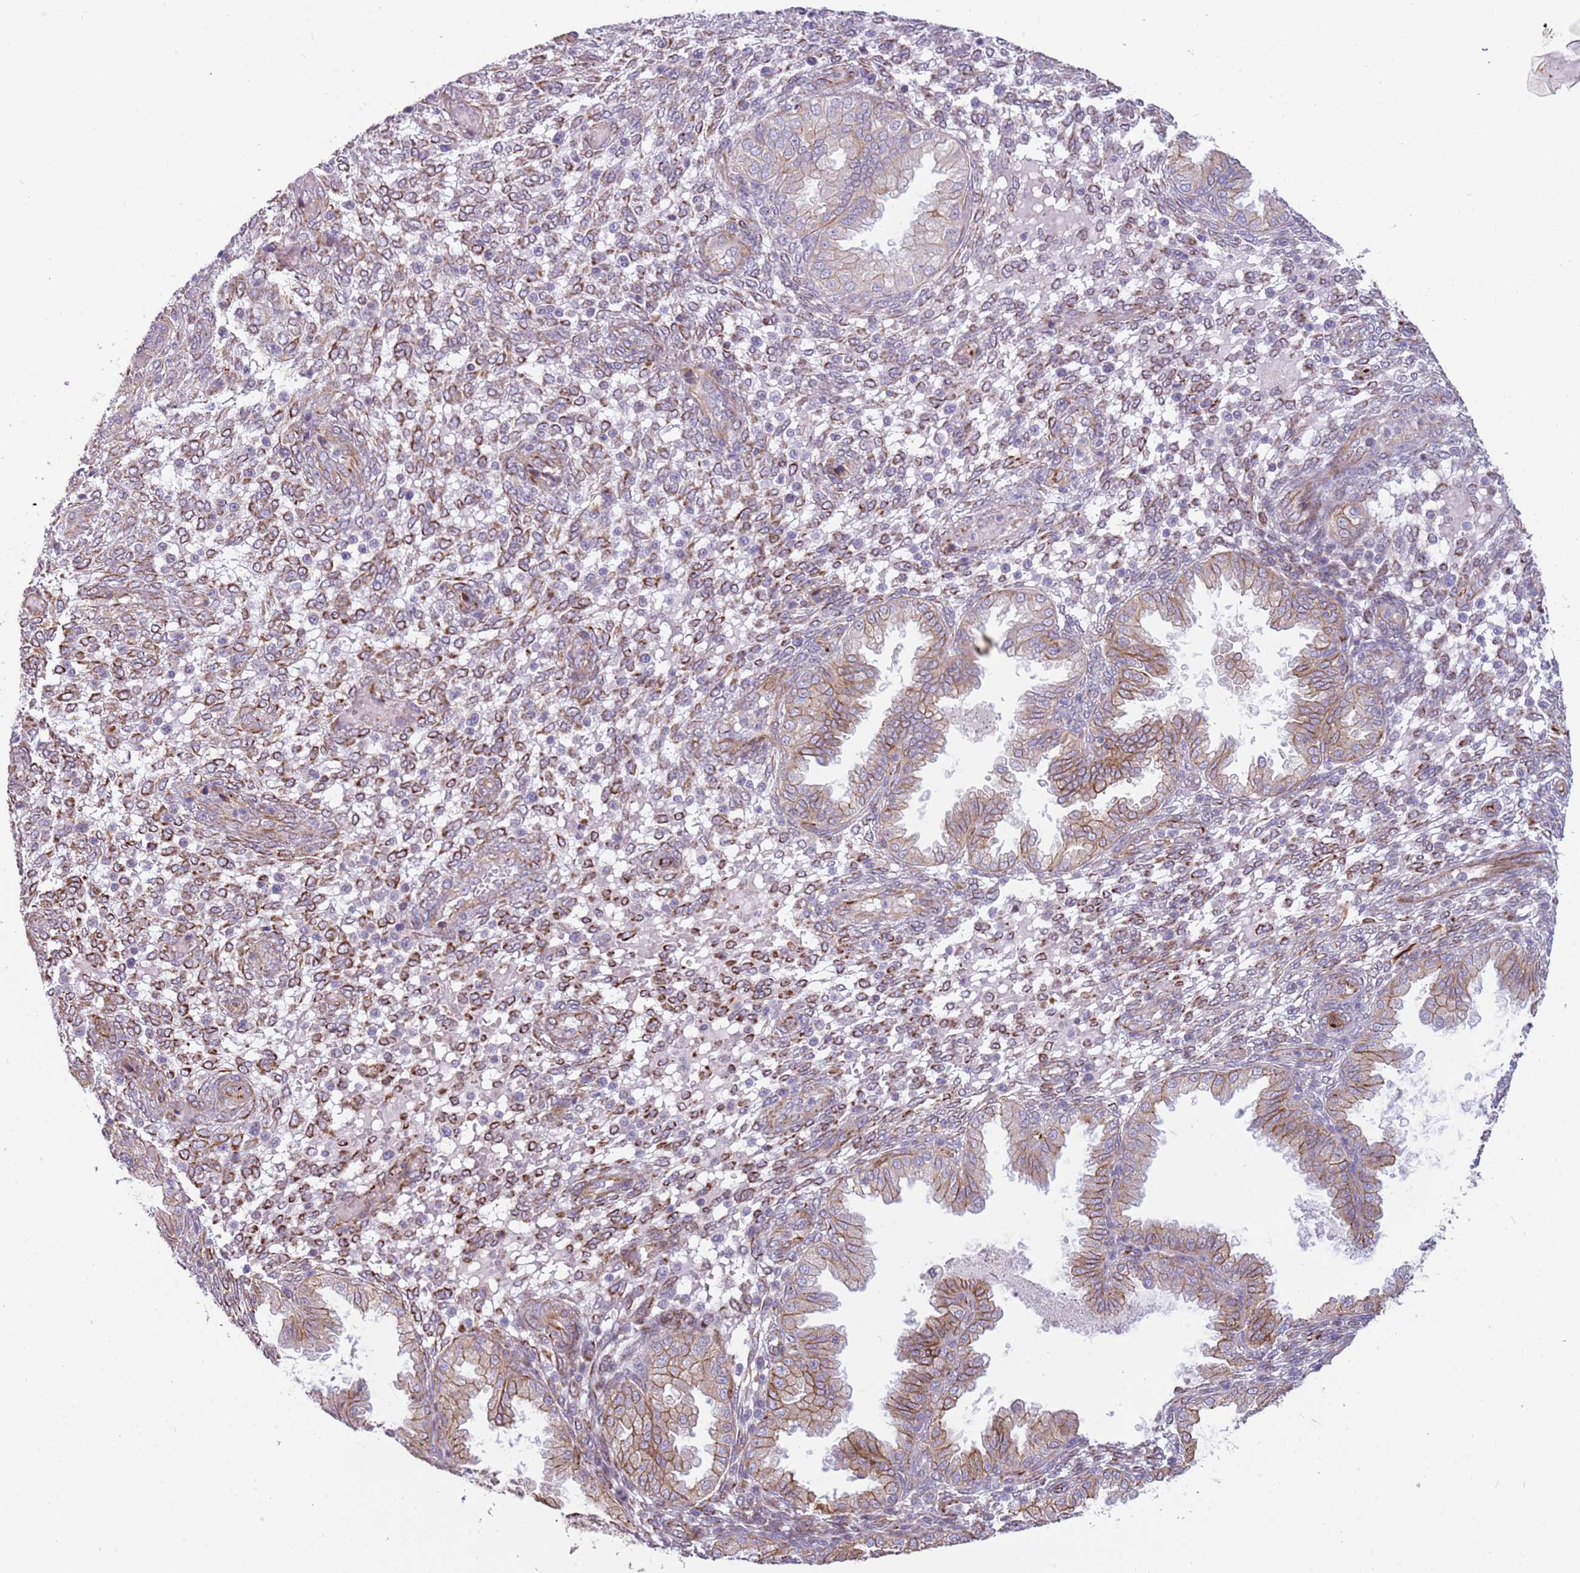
{"staining": {"intensity": "strong", "quantity": "25%-75%", "location": "cytoplasmic/membranous"}, "tissue": "endometrium", "cell_type": "Cells in endometrial stroma", "image_type": "normal", "snomed": [{"axis": "morphology", "description": "Normal tissue, NOS"}, {"axis": "topography", "description": "Endometrium"}], "caption": "Strong cytoplasmic/membranous expression for a protein is present in approximately 25%-75% of cells in endometrial stroma of unremarkable endometrium using IHC.", "gene": "MOGAT1", "patient": {"sex": "female", "age": 33}}